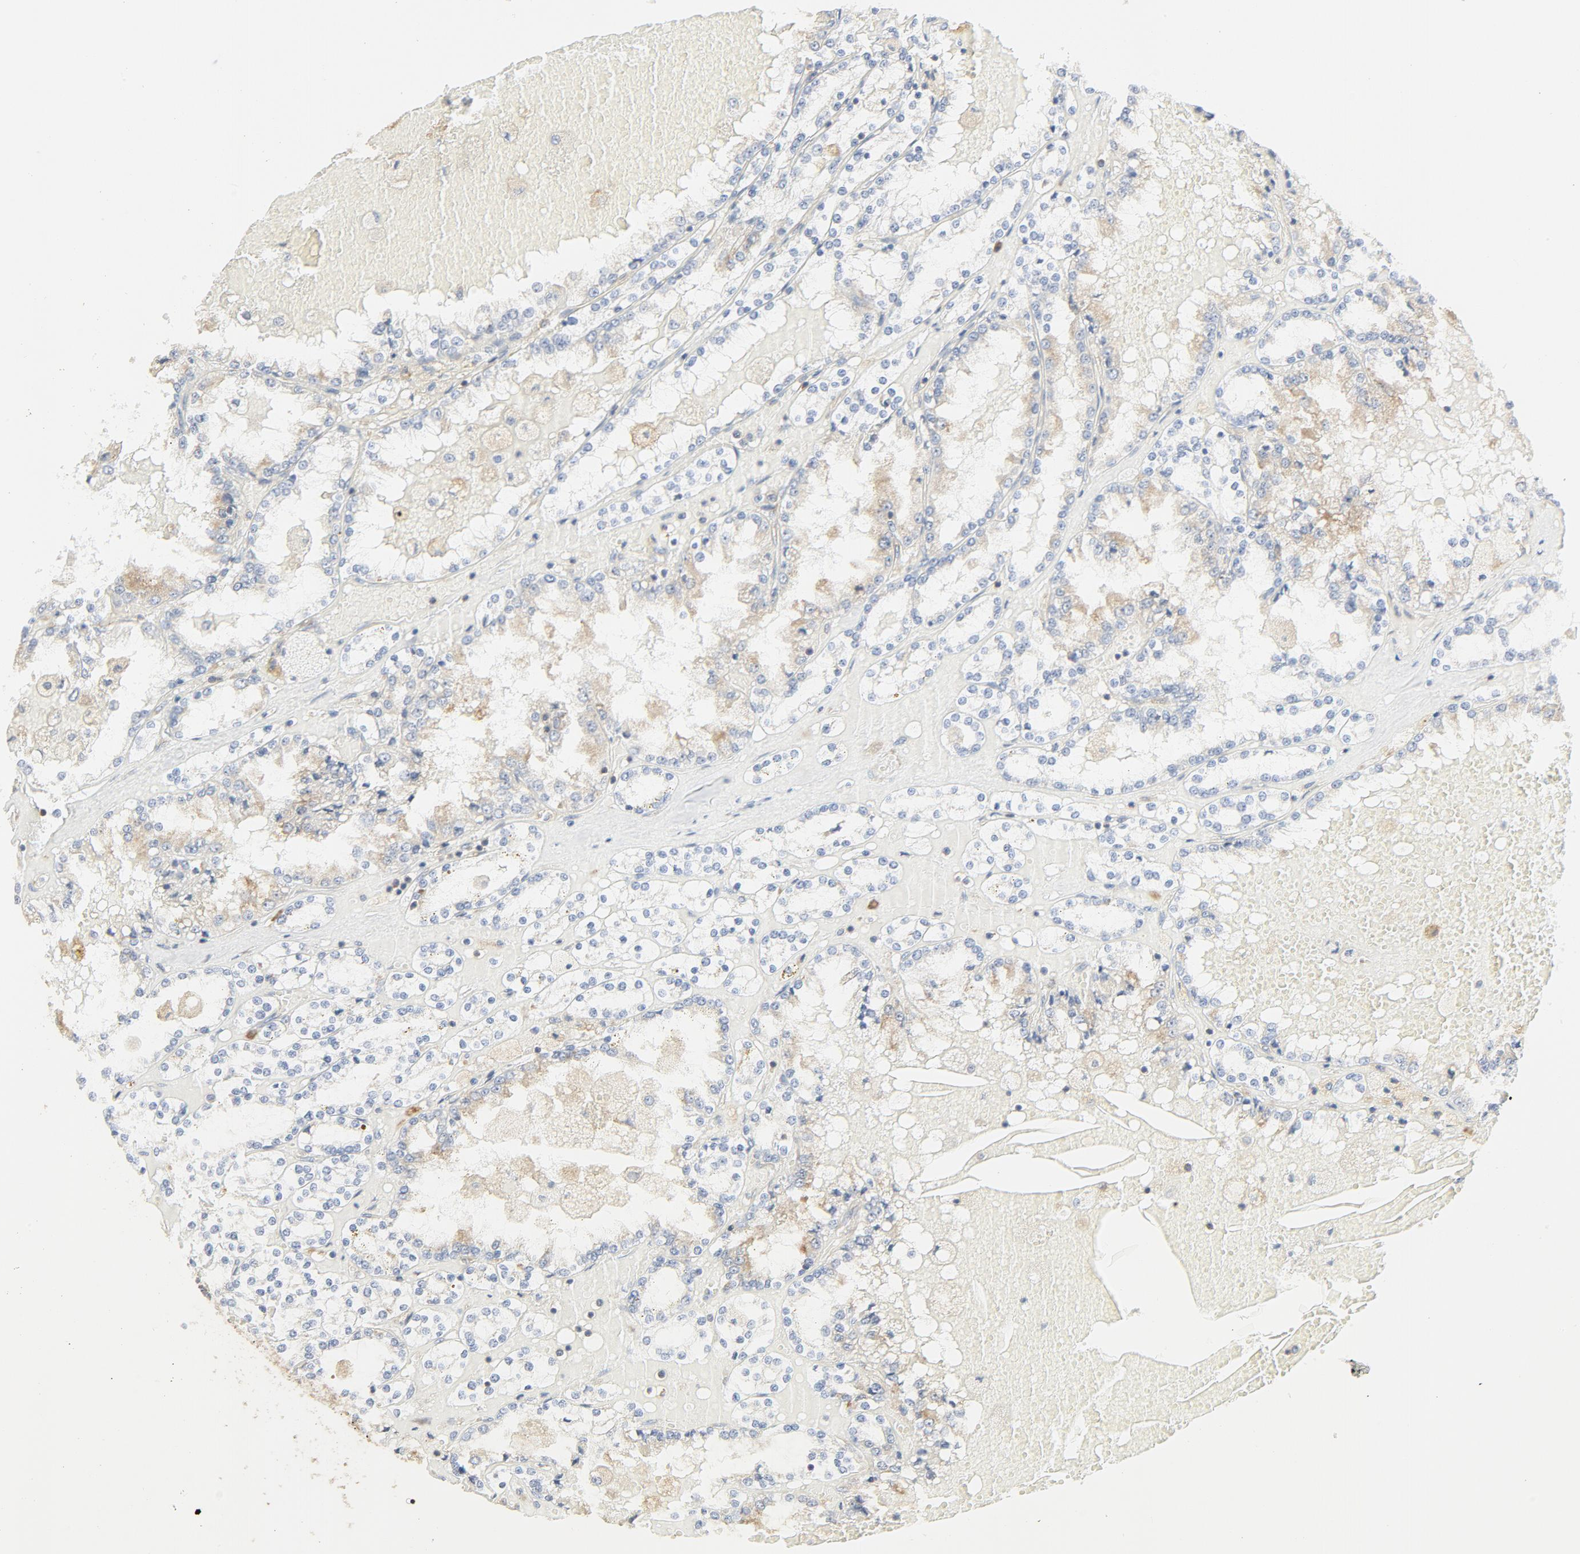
{"staining": {"intensity": "weak", "quantity": "<25%", "location": "cytoplasmic/membranous"}, "tissue": "renal cancer", "cell_type": "Tumor cells", "image_type": "cancer", "snomed": [{"axis": "morphology", "description": "Adenocarcinoma, NOS"}, {"axis": "topography", "description": "Kidney"}], "caption": "Tumor cells show no significant protein staining in renal cancer (adenocarcinoma).", "gene": "RPS6", "patient": {"sex": "female", "age": 56}}